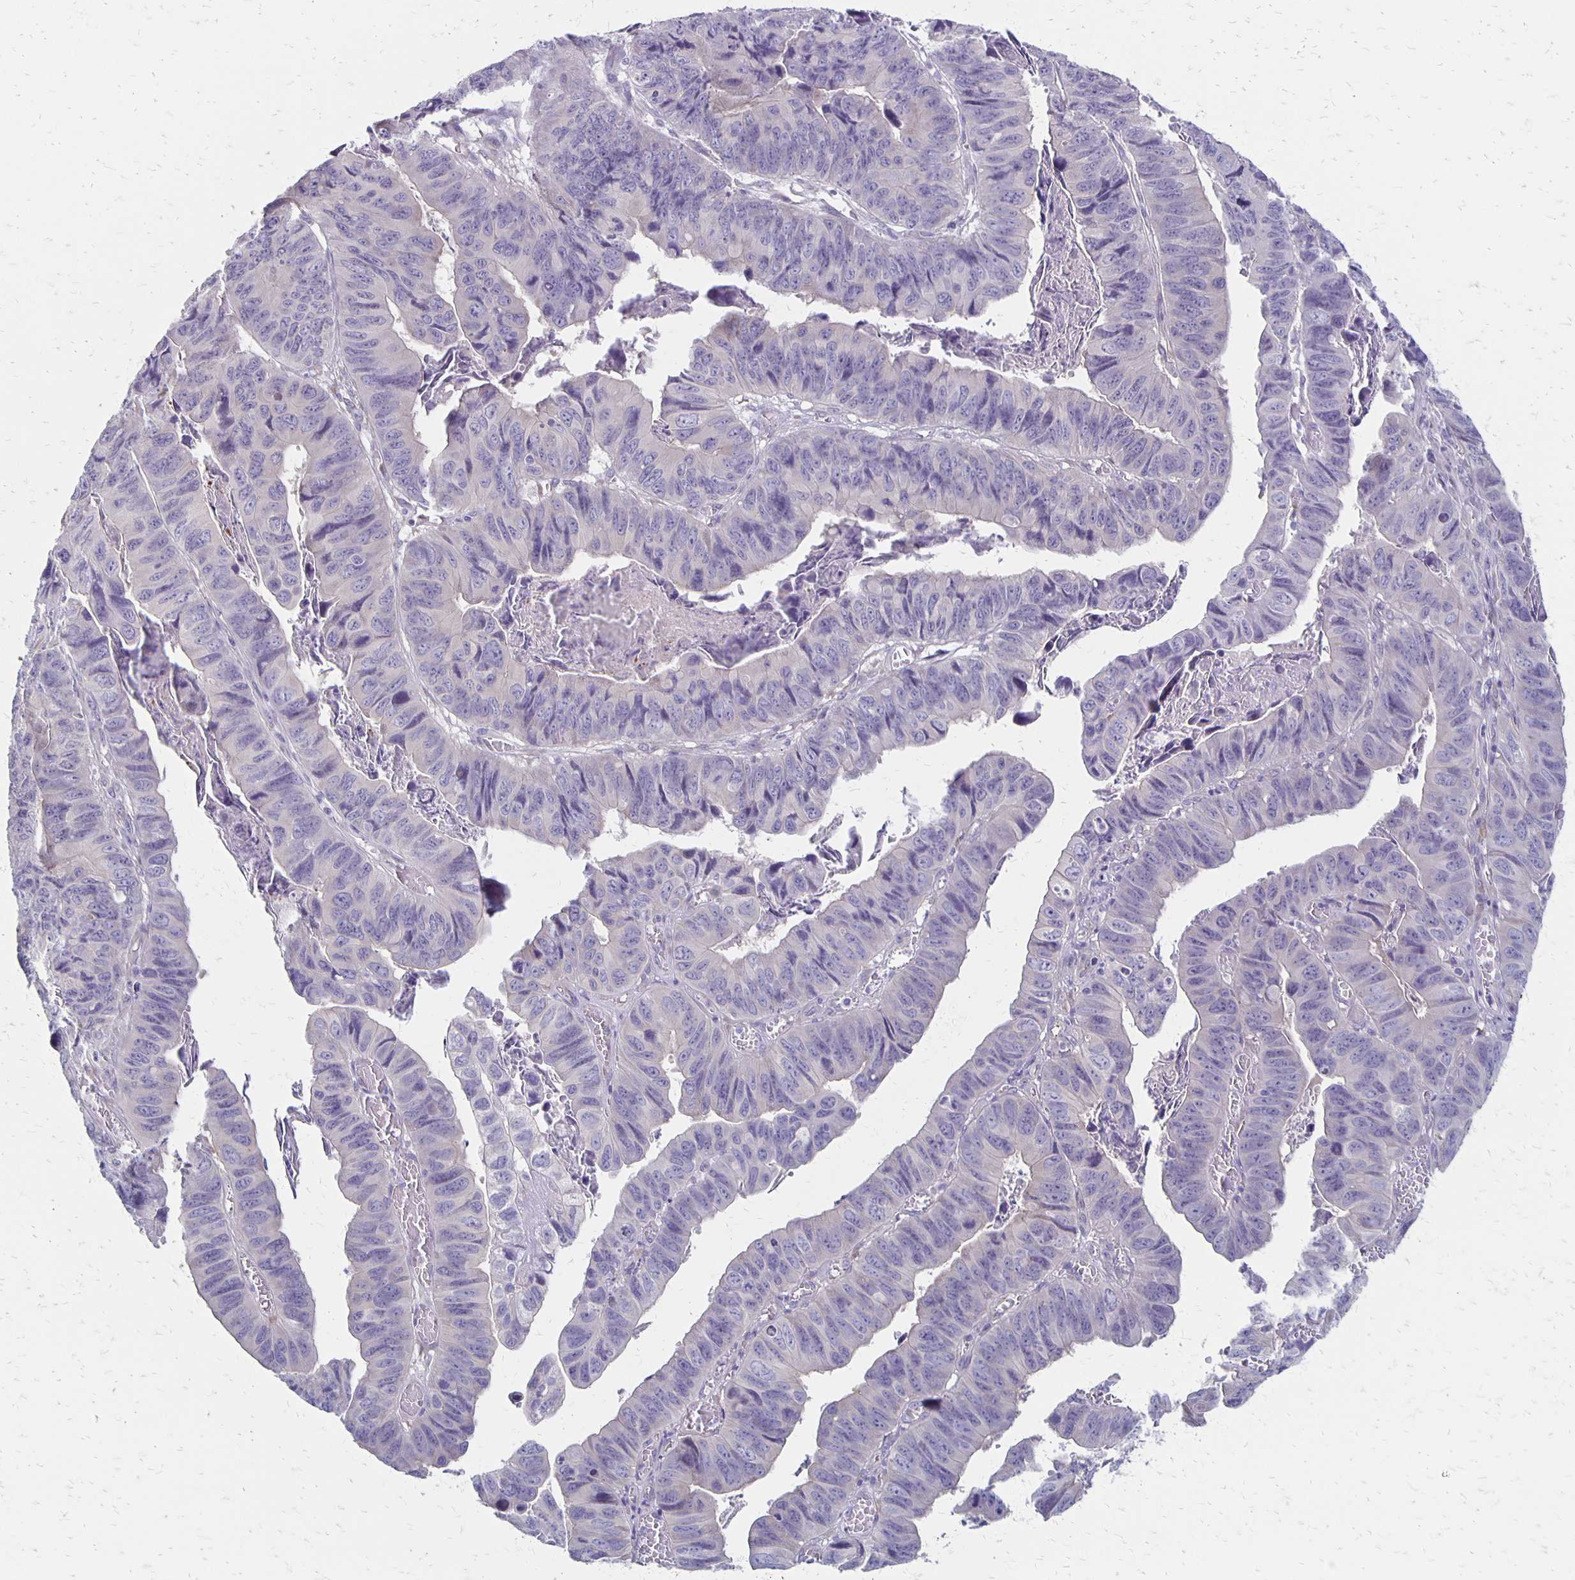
{"staining": {"intensity": "negative", "quantity": "none", "location": "none"}, "tissue": "stomach cancer", "cell_type": "Tumor cells", "image_type": "cancer", "snomed": [{"axis": "morphology", "description": "Adenocarcinoma, NOS"}, {"axis": "topography", "description": "Stomach, lower"}], "caption": "Protein analysis of stomach cancer exhibits no significant staining in tumor cells.", "gene": "HOMER1", "patient": {"sex": "male", "age": 77}}